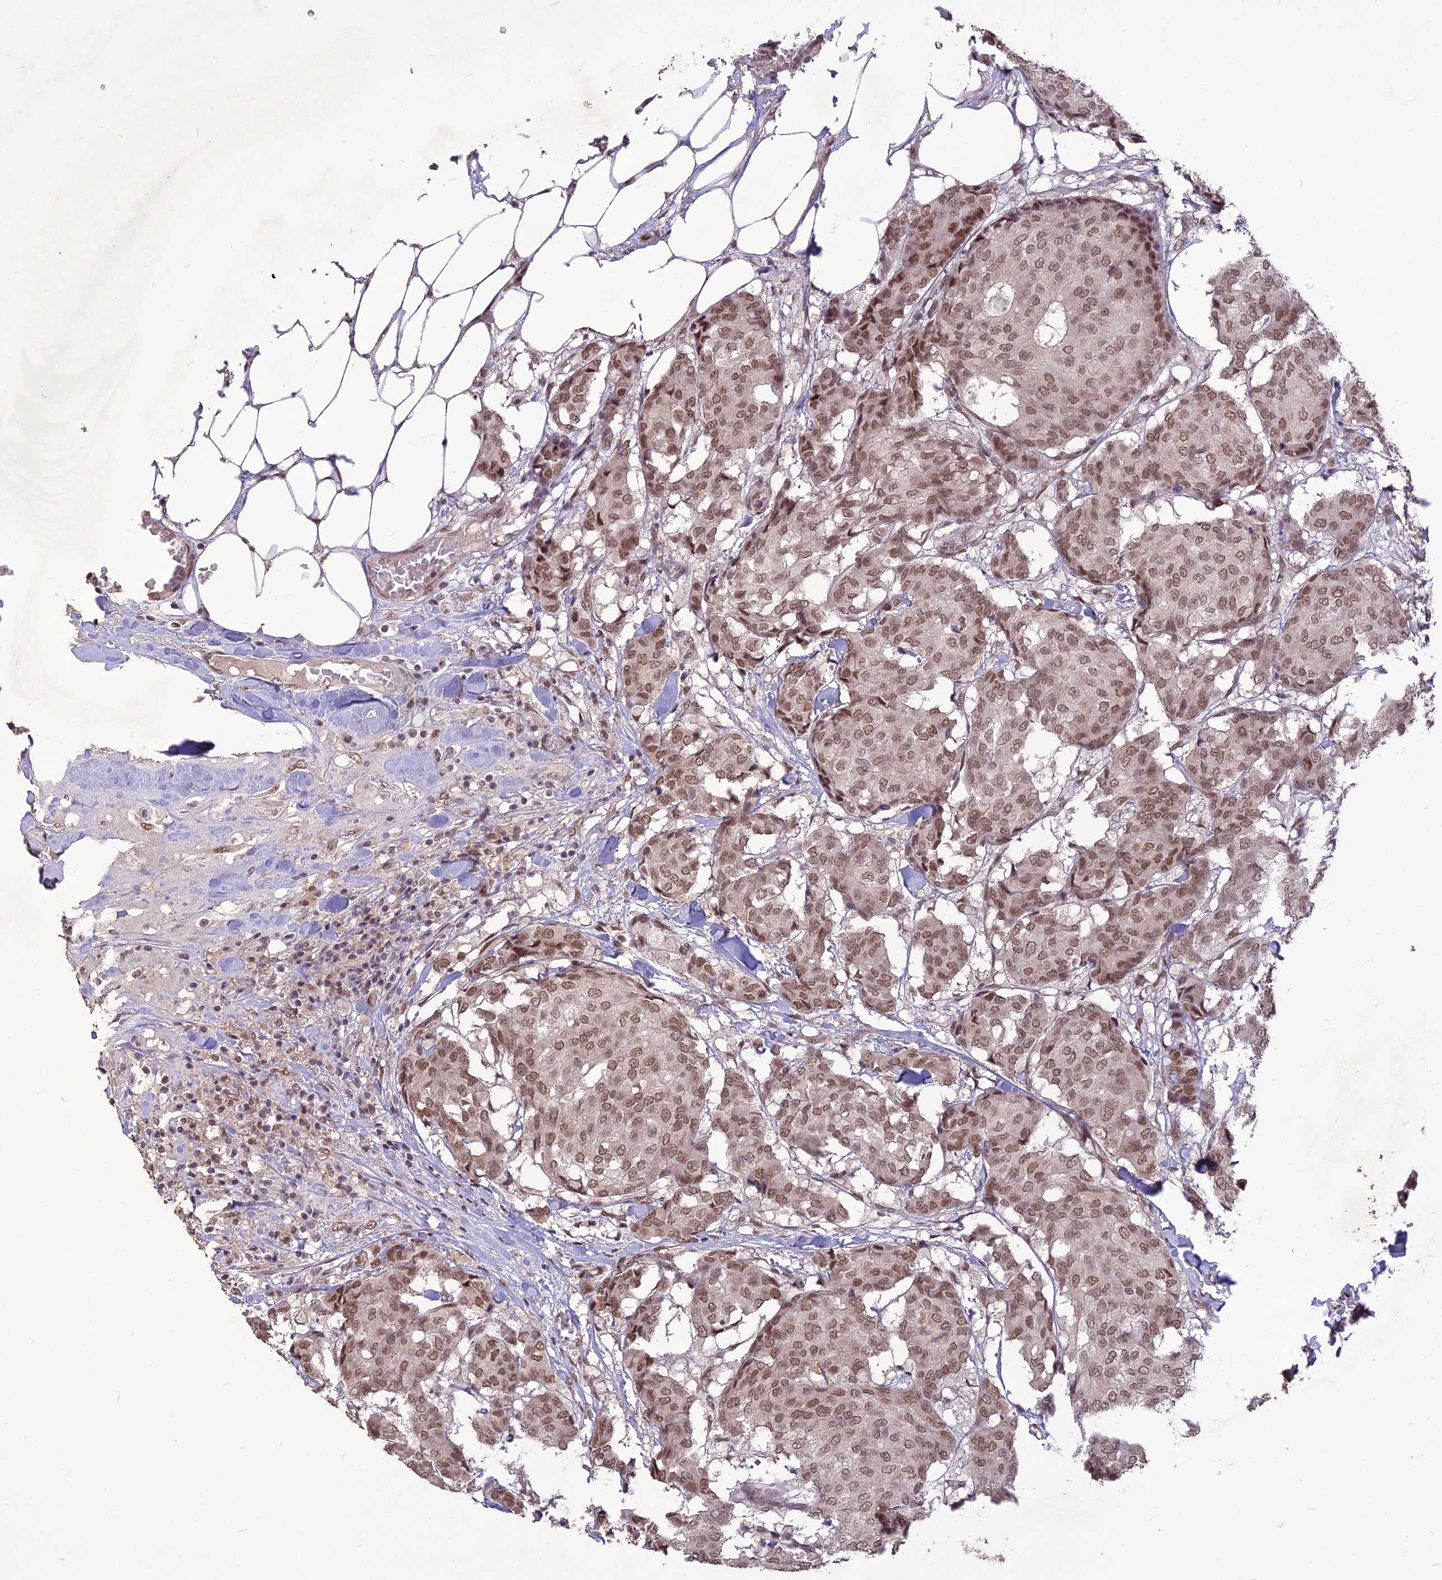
{"staining": {"intensity": "moderate", "quantity": ">75%", "location": "nuclear"}, "tissue": "breast cancer", "cell_type": "Tumor cells", "image_type": "cancer", "snomed": [{"axis": "morphology", "description": "Duct carcinoma"}, {"axis": "topography", "description": "Breast"}], "caption": "A brown stain highlights moderate nuclear expression of a protein in breast invasive ductal carcinoma tumor cells.", "gene": "DIS3", "patient": {"sex": "female", "age": 75}}